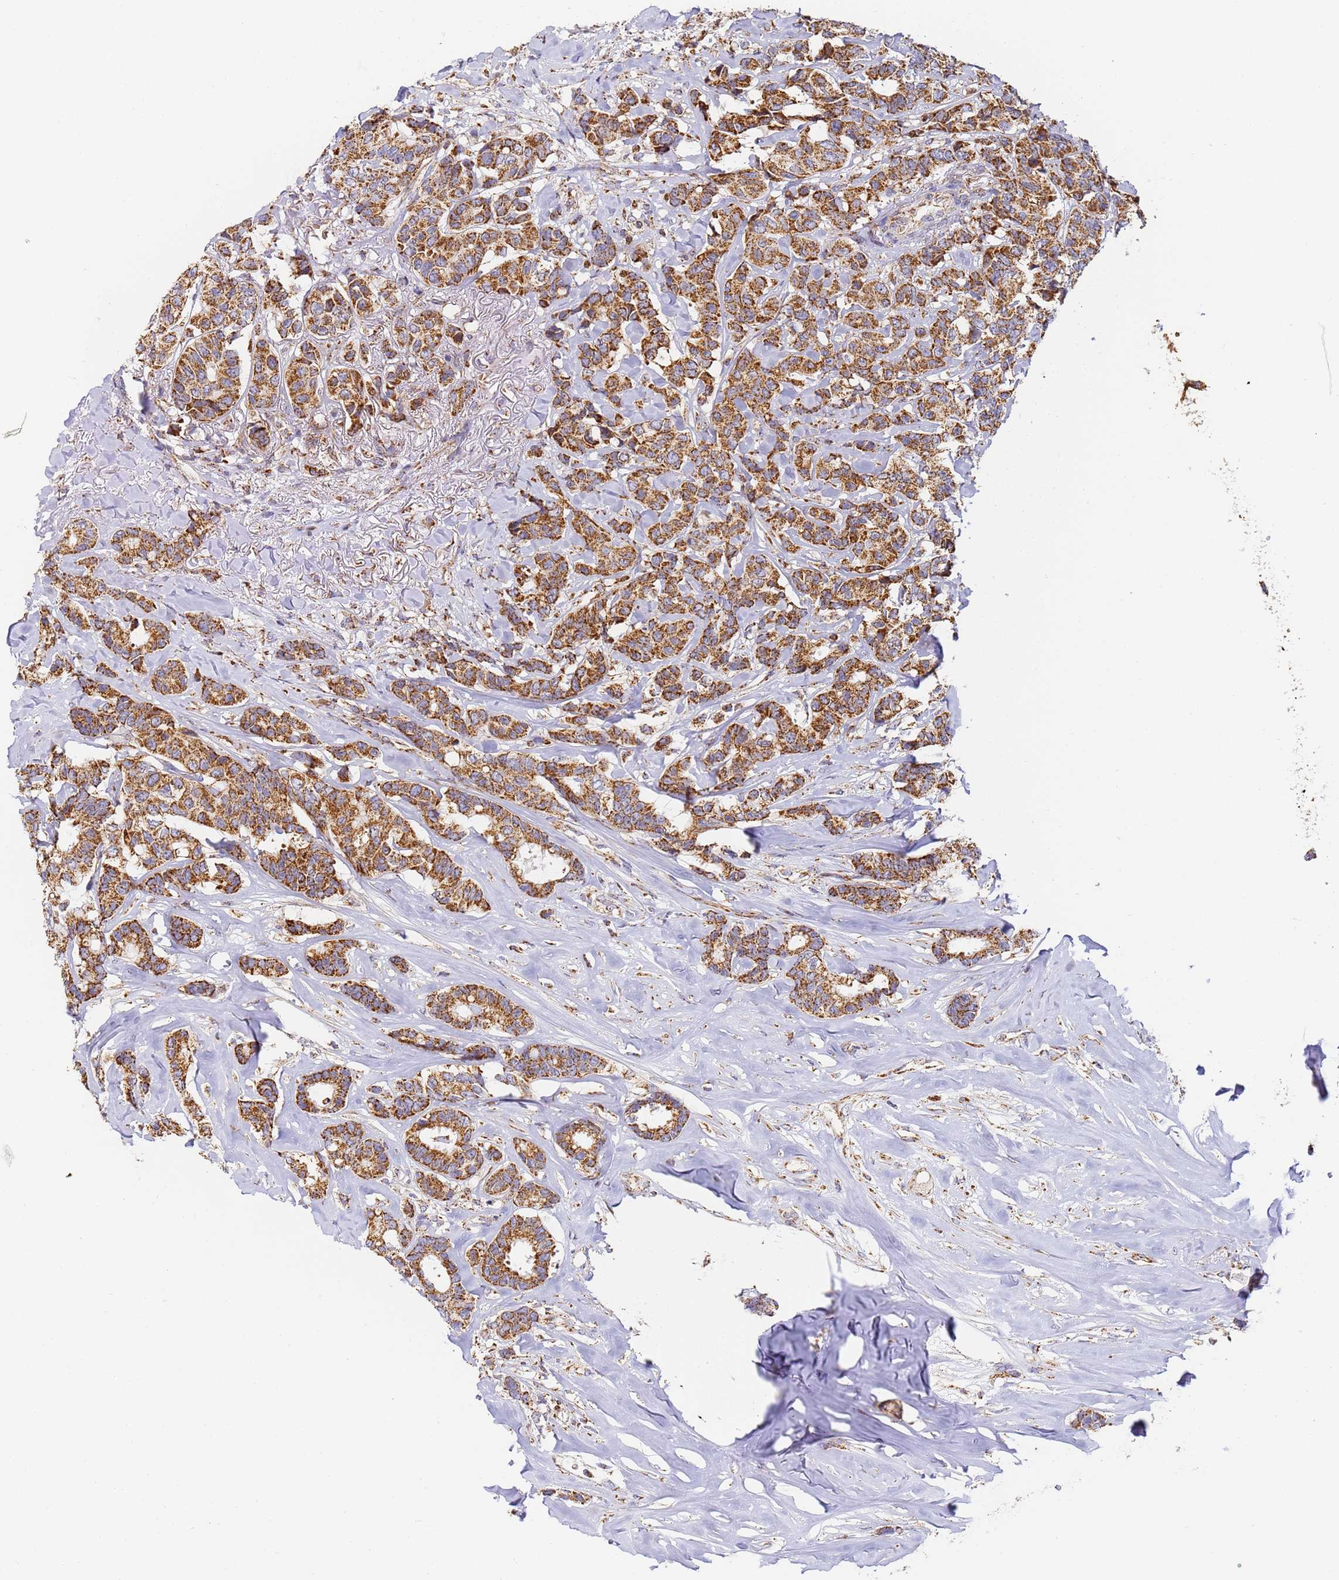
{"staining": {"intensity": "strong", "quantity": ">75%", "location": "cytoplasmic/membranous"}, "tissue": "breast cancer", "cell_type": "Tumor cells", "image_type": "cancer", "snomed": [{"axis": "morphology", "description": "Duct carcinoma"}, {"axis": "topography", "description": "Breast"}], "caption": "IHC (DAB) staining of human breast cancer shows strong cytoplasmic/membranous protein staining in about >75% of tumor cells.", "gene": "FRG2C", "patient": {"sex": "female", "age": 87}}